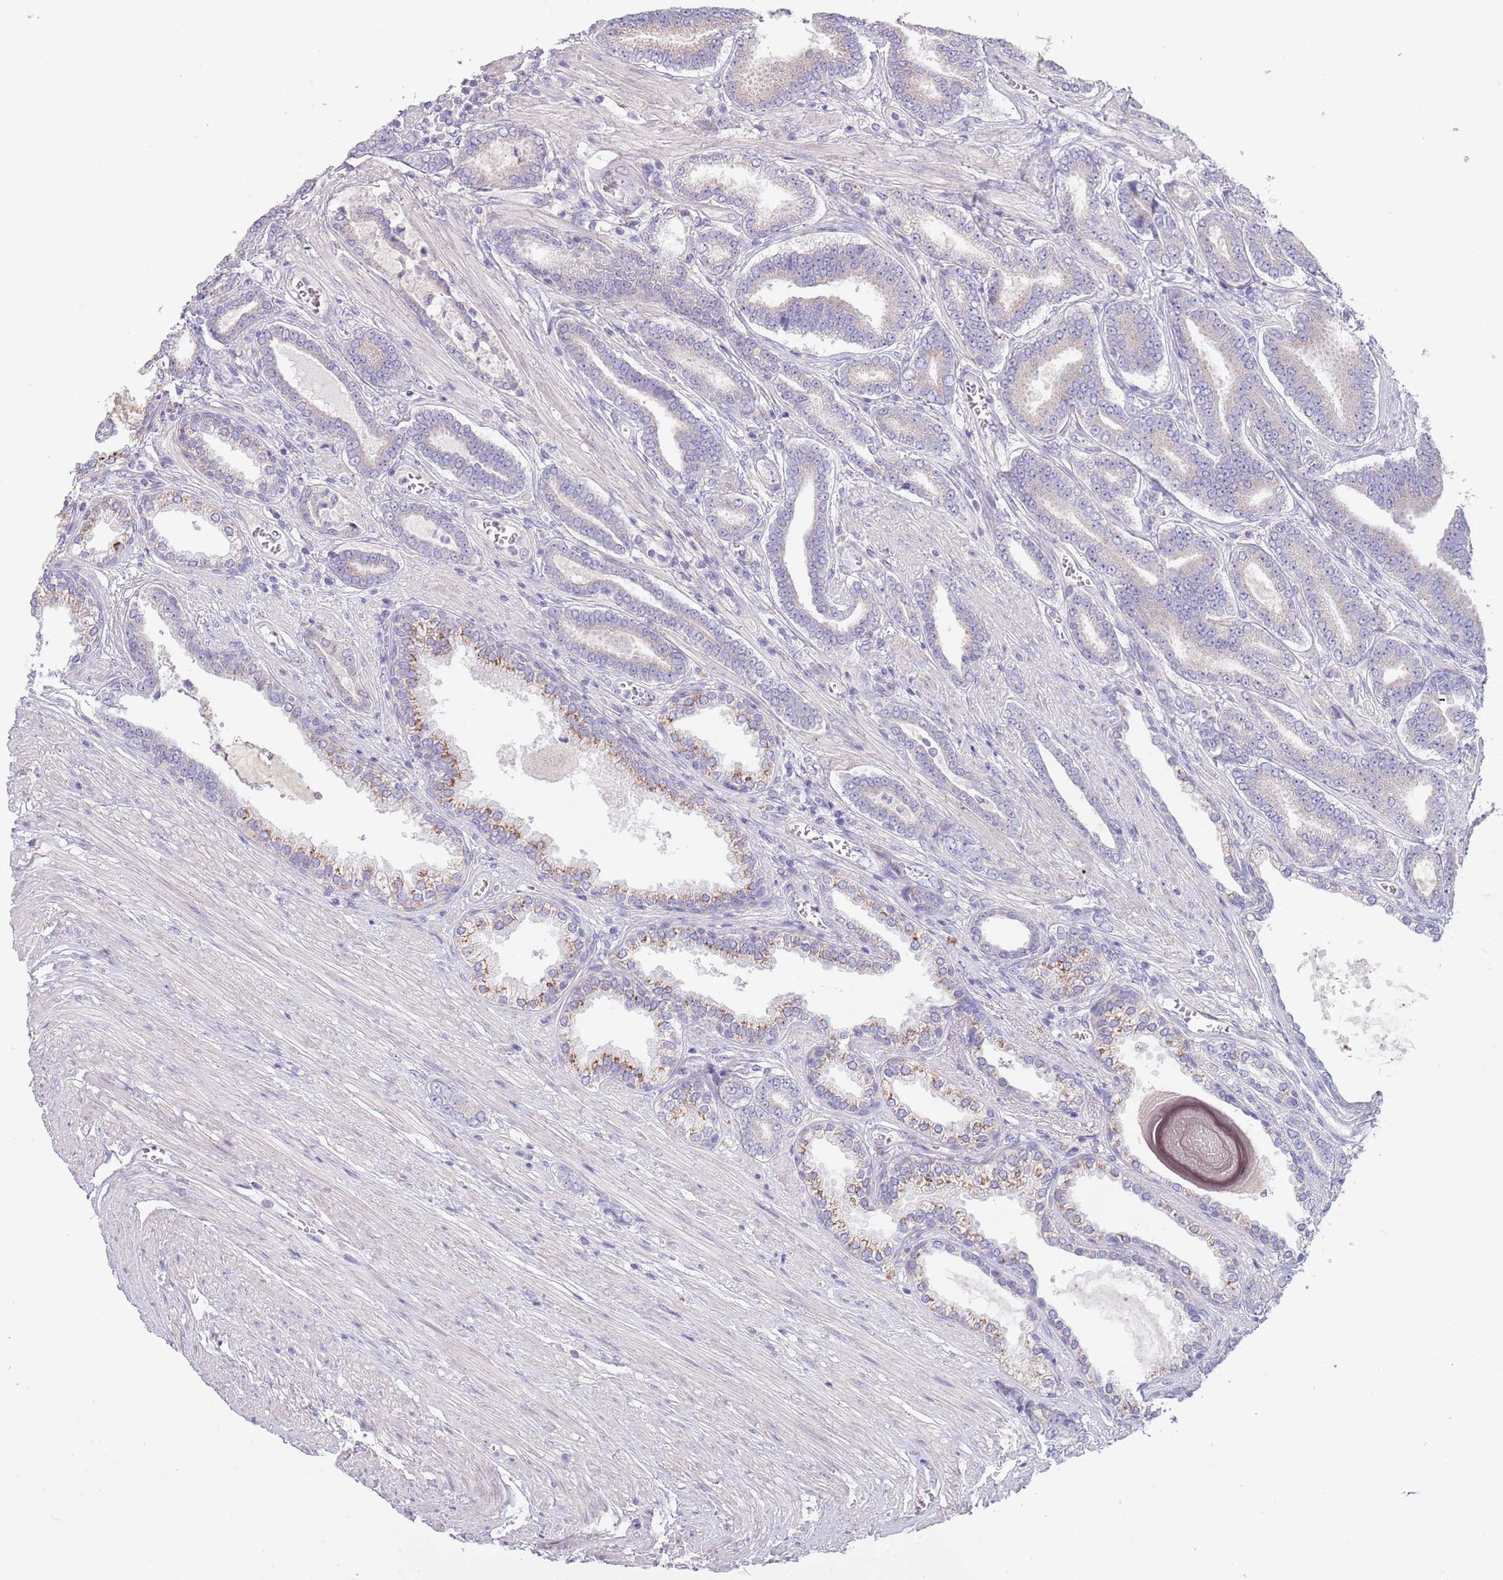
{"staining": {"intensity": "moderate", "quantity": "<25%", "location": "cytoplasmic/membranous"}, "tissue": "prostate cancer", "cell_type": "Tumor cells", "image_type": "cancer", "snomed": [{"axis": "morphology", "description": "Adenocarcinoma, NOS"}, {"axis": "topography", "description": "Prostate and seminal vesicle, NOS"}], "caption": "The immunohistochemical stain shows moderate cytoplasmic/membranous expression in tumor cells of prostate cancer tissue. Using DAB (brown) and hematoxylin (blue) stains, captured at high magnification using brightfield microscopy.", "gene": "MAN1C1", "patient": {"sex": "male", "age": 76}}